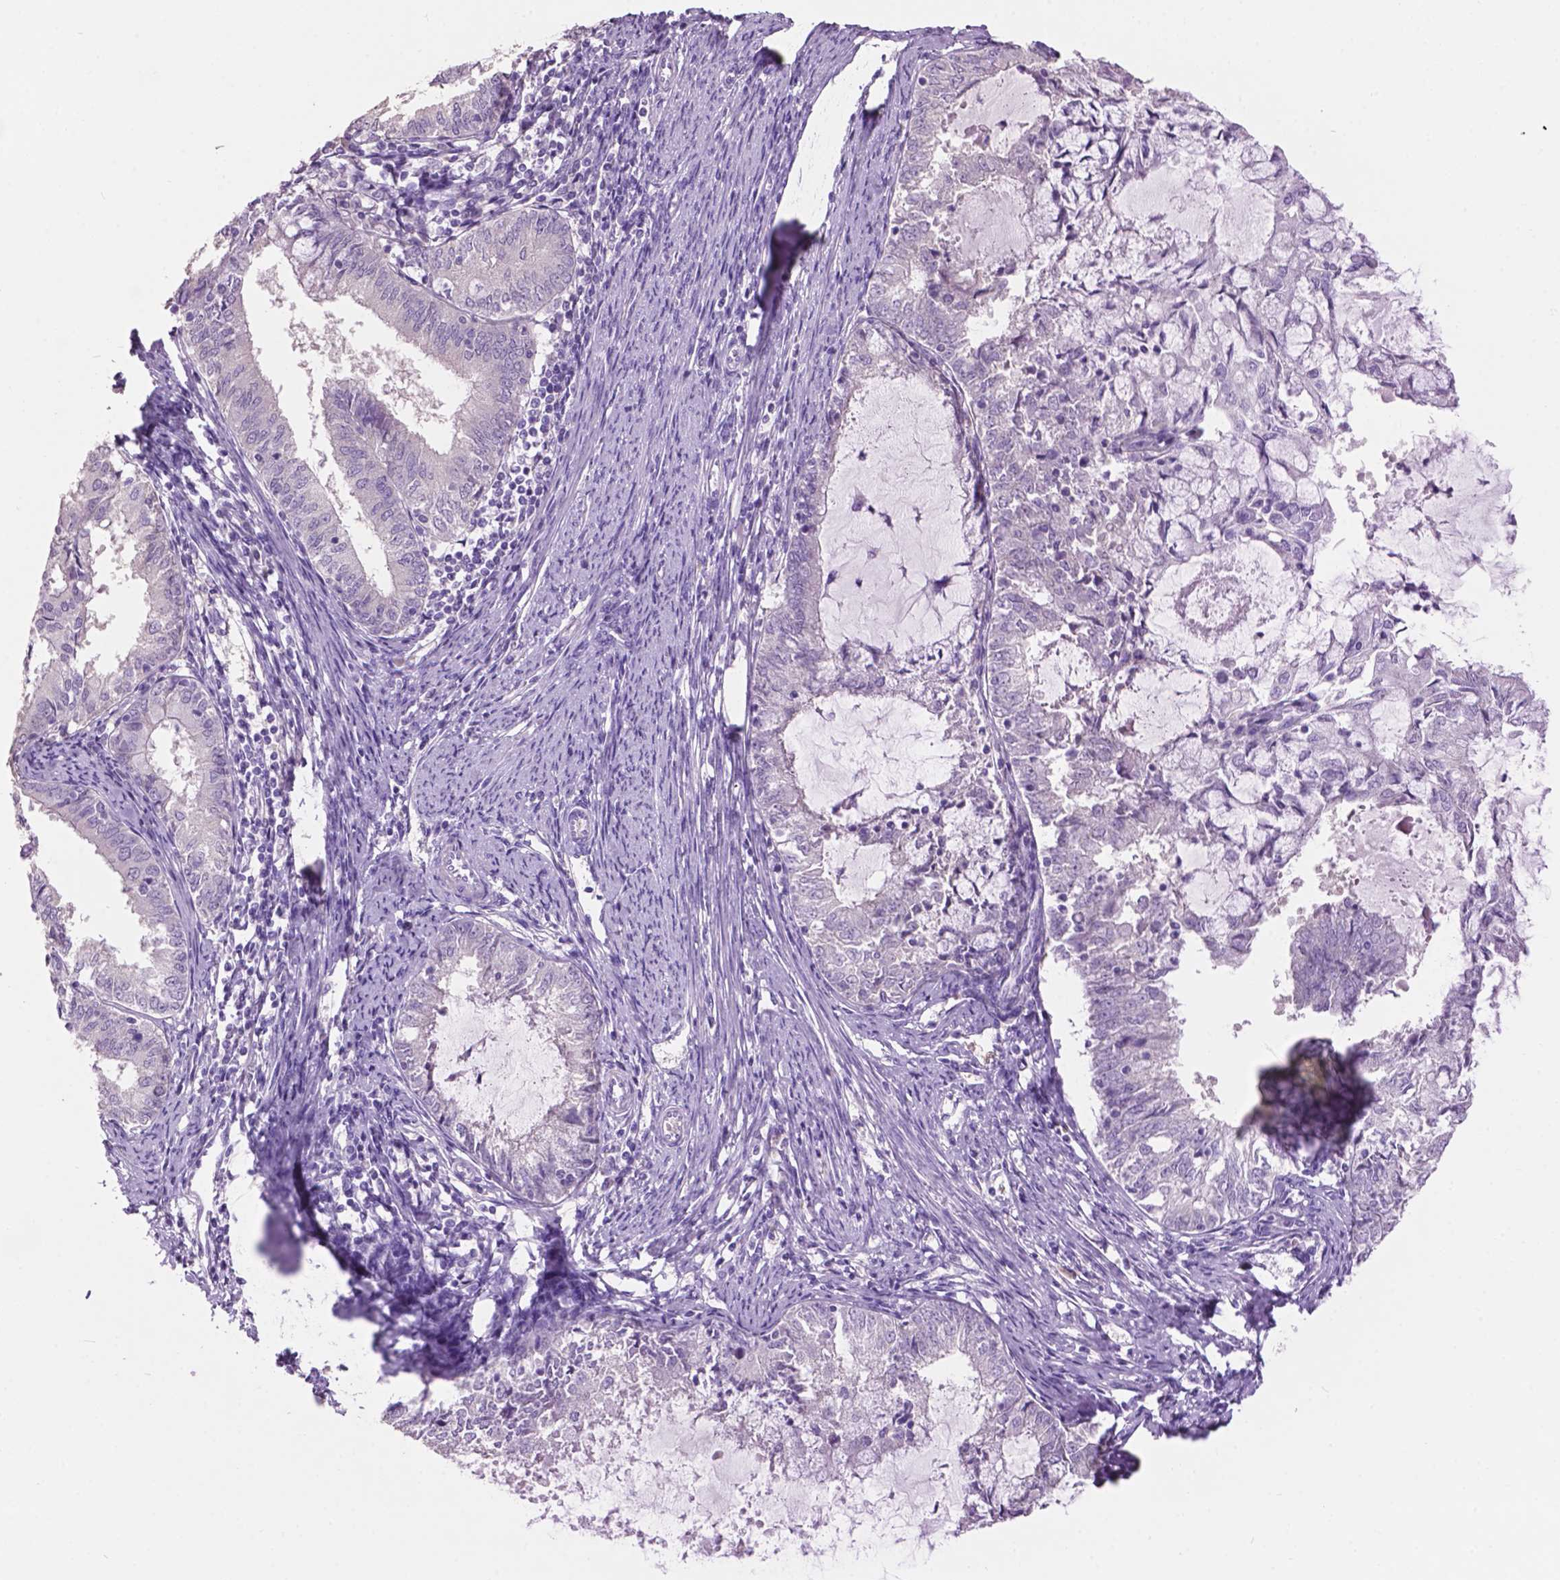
{"staining": {"intensity": "negative", "quantity": "none", "location": "none"}, "tissue": "endometrial cancer", "cell_type": "Tumor cells", "image_type": "cancer", "snomed": [{"axis": "morphology", "description": "Adenocarcinoma, NOS"}, {"axis": "topography", "description": "Endometrium"}], "caption": "High magnification brightfield microscopy of endometrial cancer stained with DAB (brown) and counterstained with hematoxylin (blue): tumor cells show no significant staining.", "gene": "CRYBA4", "patient": {"sex": "female", "age": 57}}